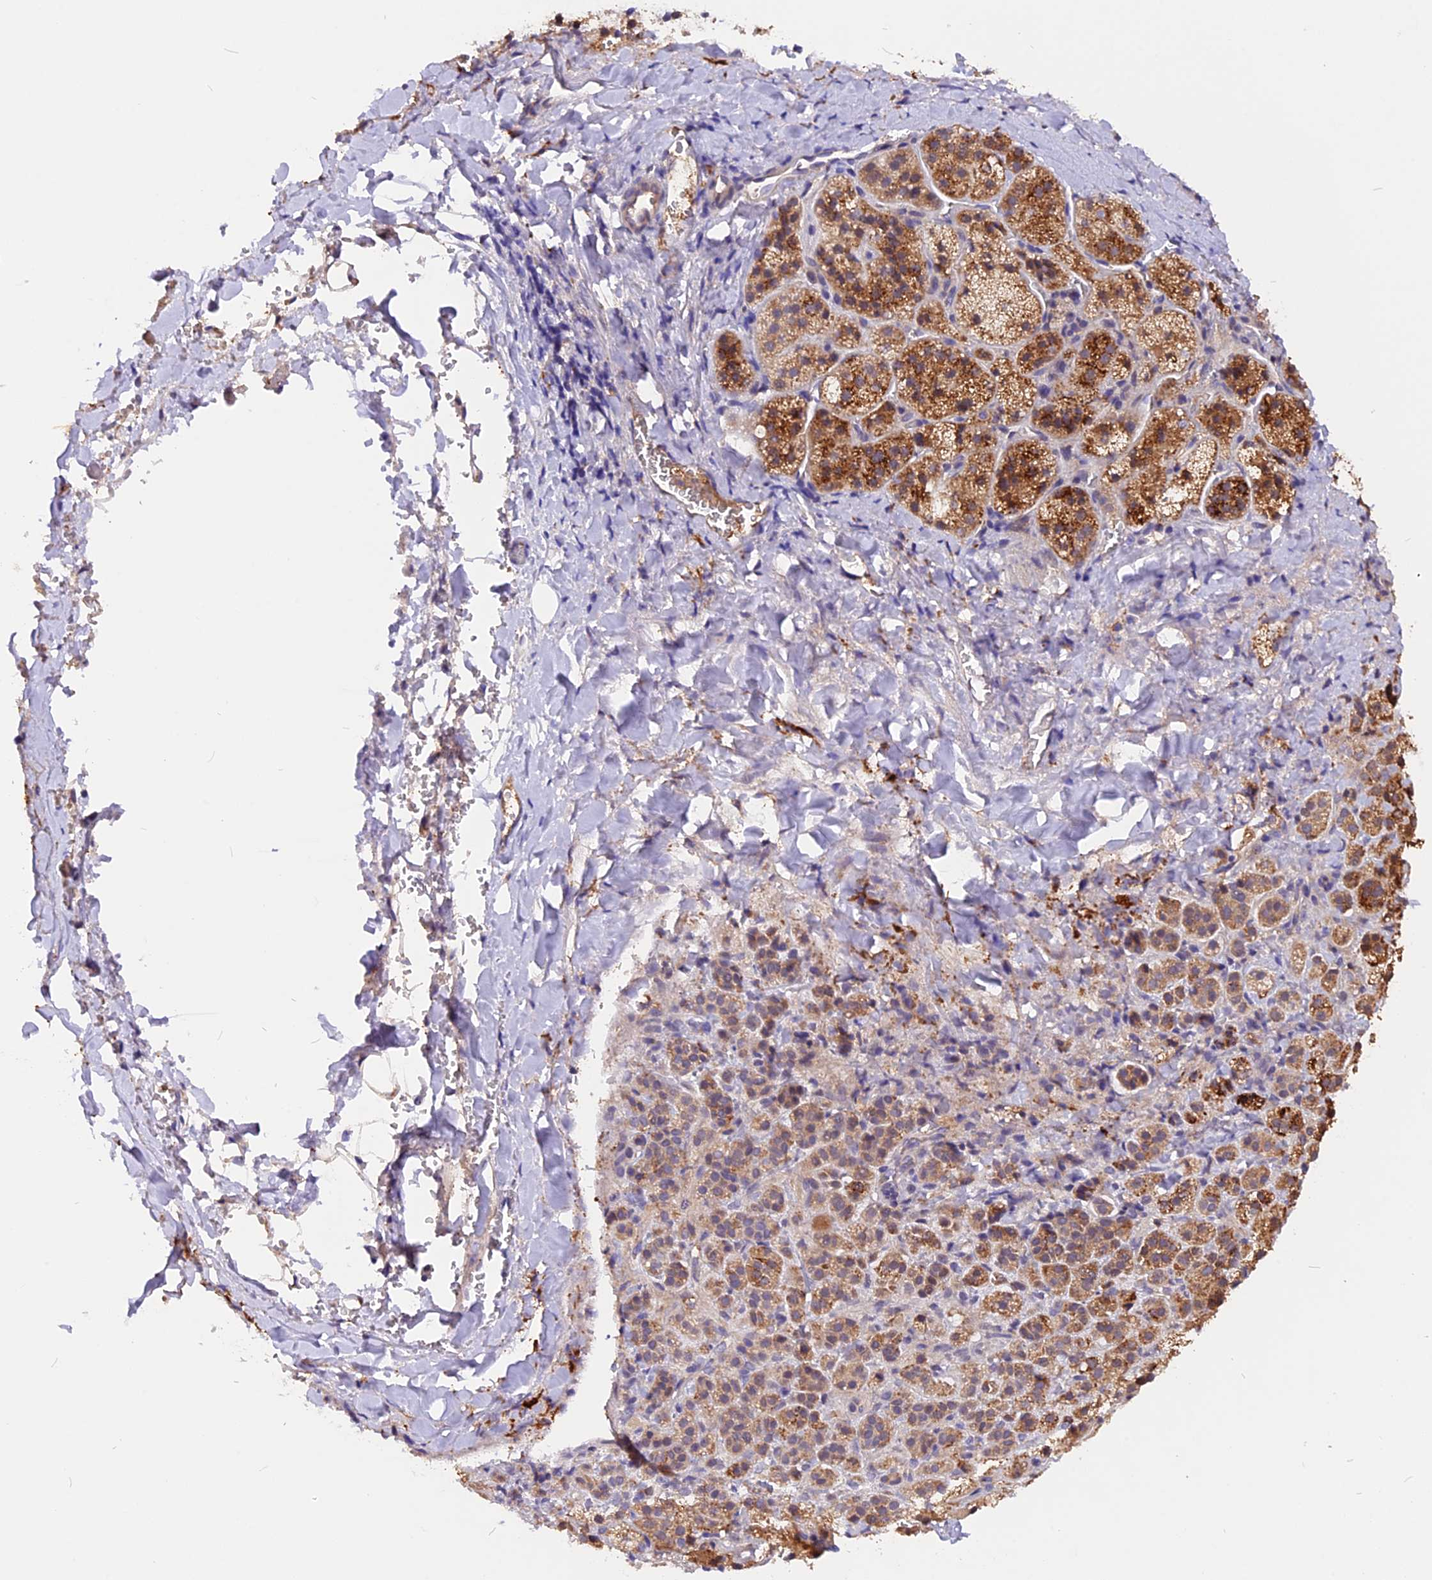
{"staining": {"intensity": "strong", "quantity": ">75%", "location": "cytoplasmic/membranous"}, "tissue": "adrenal gland", "cell_type": "Glandular cells", "image_type": "normal", "snomed": [{"axis": "morphology", "description": "Normal tissue, NOS"}, {"axis": "topography", "description": "Adrenal gland"}], "caption": "Adrenal gland was stained to show a protein in brown. There is high levels of strong cytoplasmic/membranous expression in about >75% of glandular cells. (DAB (3,3'-diaminobenzidine) = brown stain, brightfield microscopy at high magnification).", "gene": "MARK4", "patient": {"sex": "female", "age": 44}}